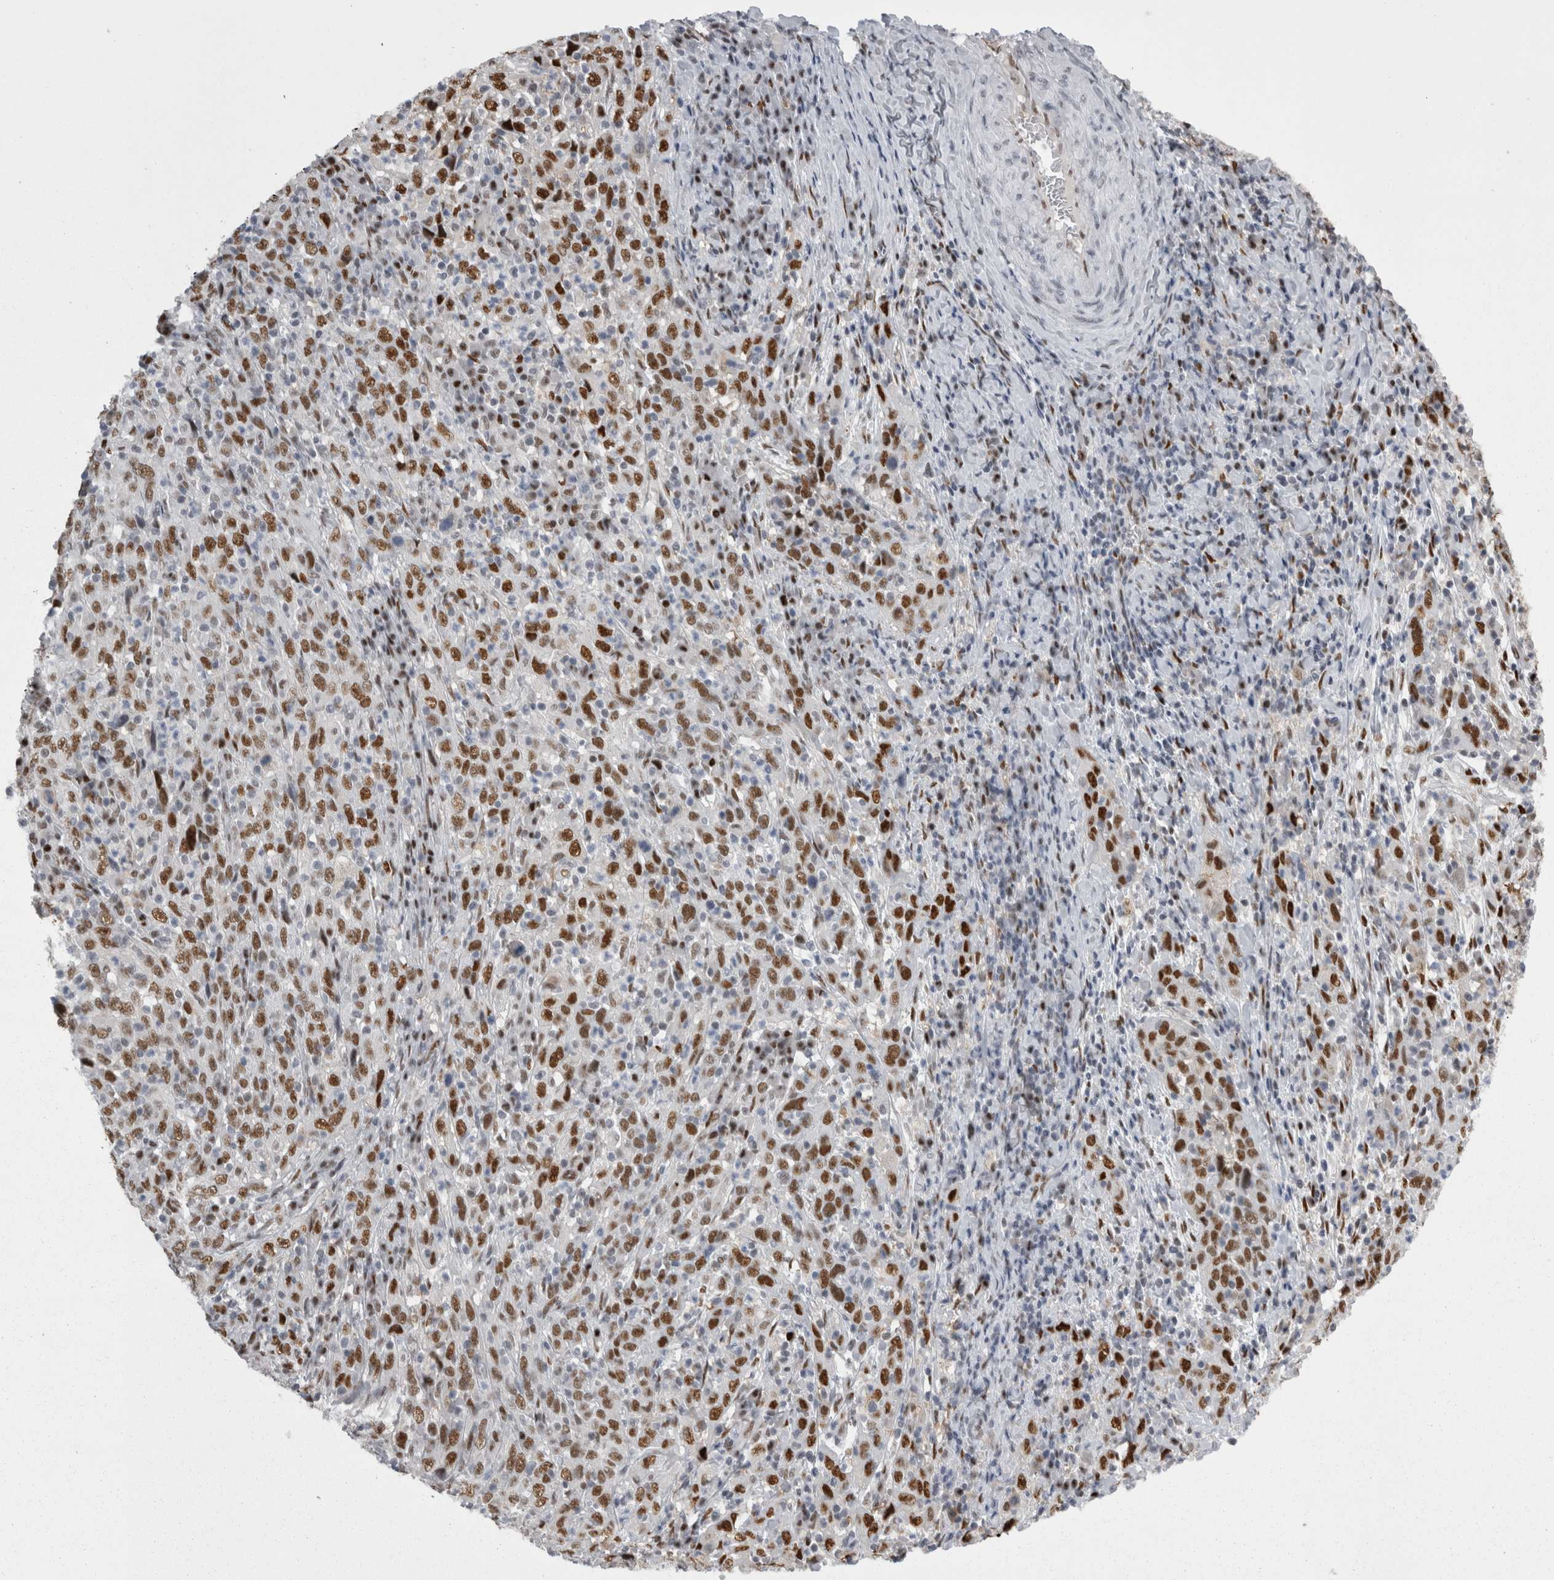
{"staining": {"intensity": "strong", "quantity": ">75%", "location": "nuclear"}, "tissue": "cervical cancer", "cell_type": "Tumor cells", "image_type": "cancer", "snomed": [{"axis": "morphology", "description": "Squamous cell carcinoma, NOS"}, {"axis": "topography", "description": "Cervix"}], "caption": "Protein expression by immunohistochemistry reveals strong nuclear staining in about >75% of tumor cells in cervical squamous cell carcinoma. (DAB (3,3'-diaminobenzidine) = brown stain, brightfield microscopy at high magnification).", "gene": "C1orf54", "patient": {"sex": "female", "age": 46}}